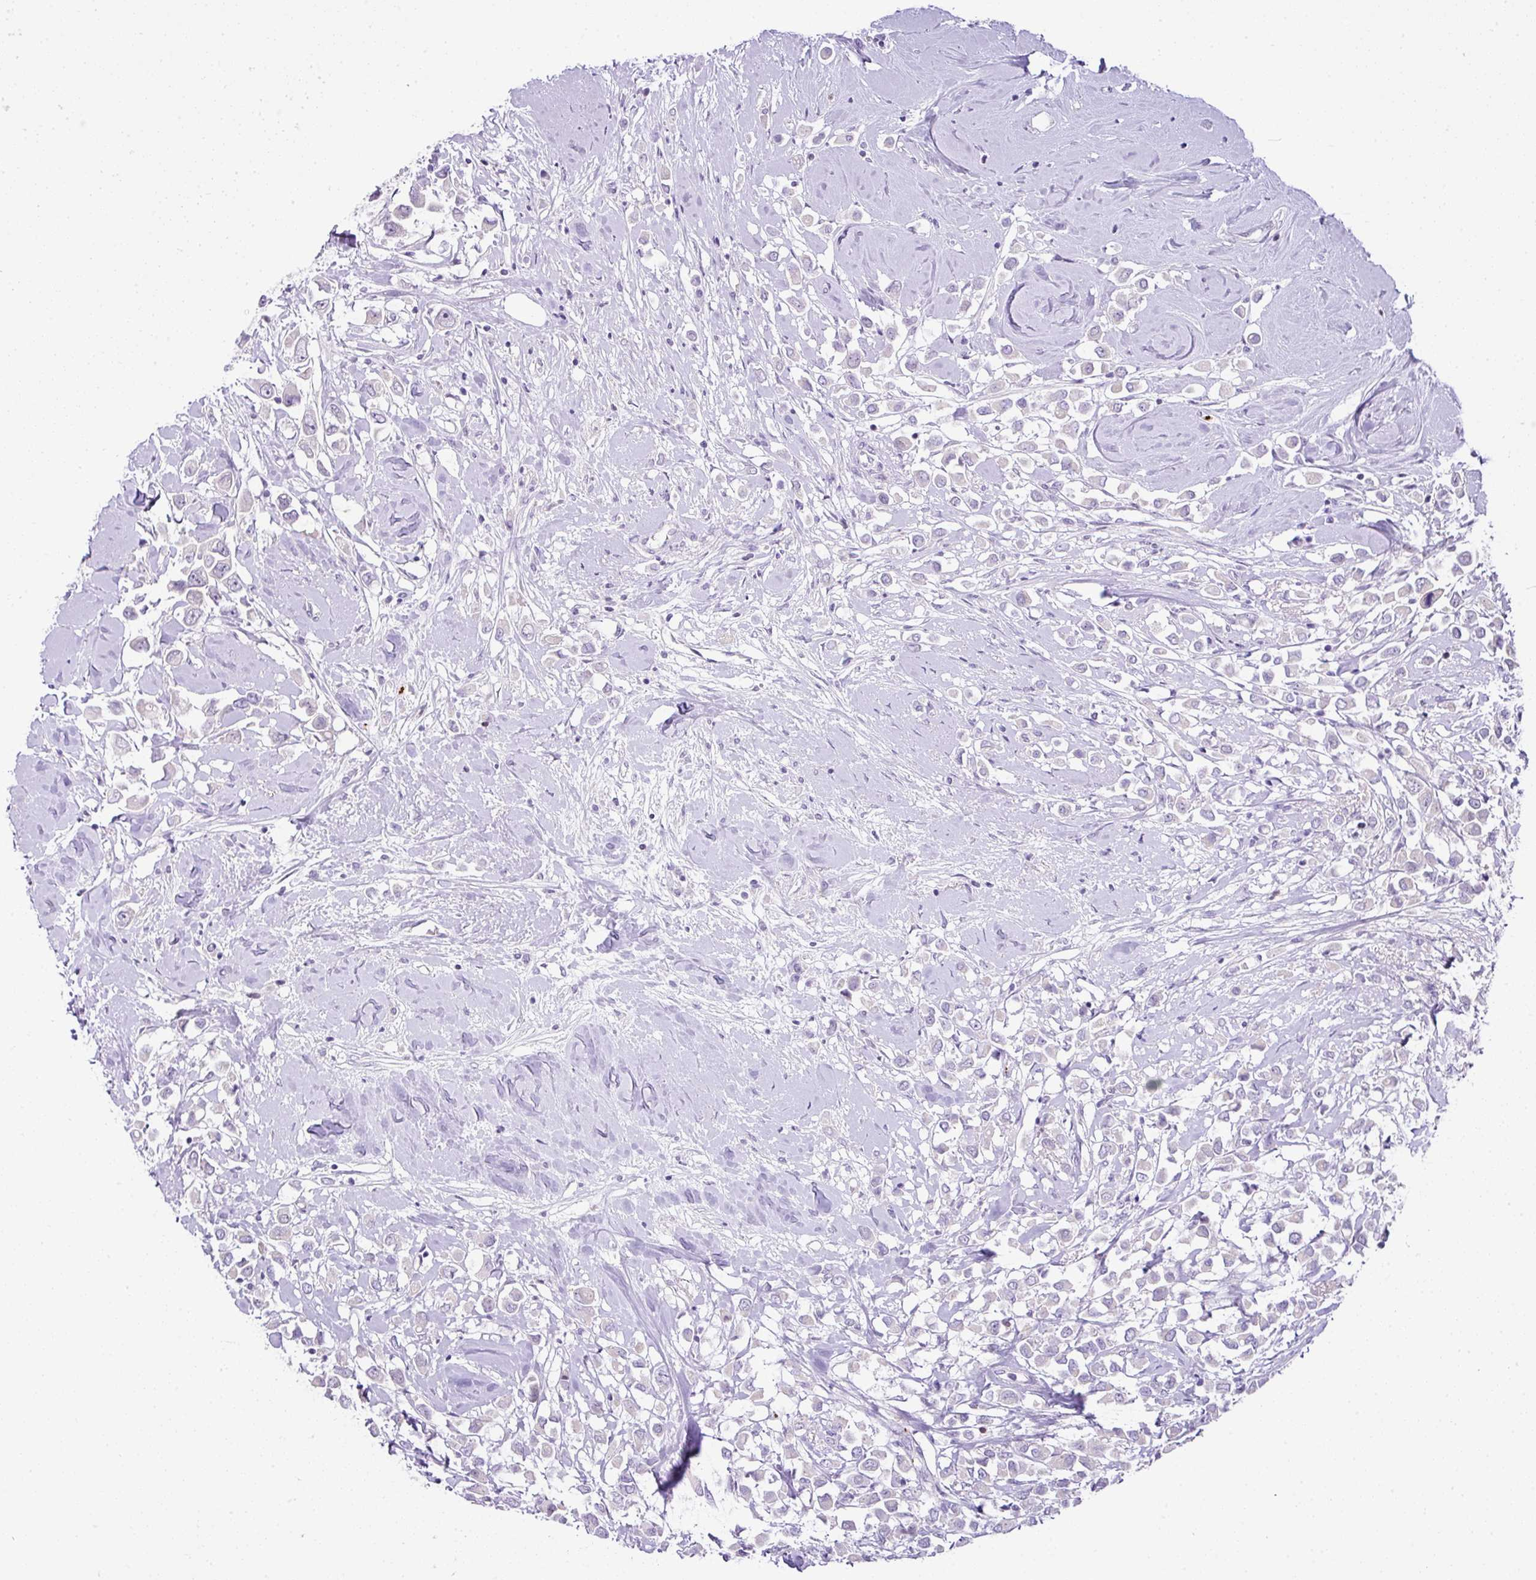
{"staining": {"intensity": "negative", "quantity": "none", "location": "none"}, "tissue": "breast cancer", "cell_type": "Tumor cells", "image_type": "cancer", "snomed": [{"axis": "morphology", "description": "Duct carcinoma"}, {"axis": "topography", "description": "Breast"}], "caption": "Tumor cells are negative for brown protein staining in breast infiltrating ductal carcinoma. (Brightfield microscopy of DAB (3,3'-diaminobenzidine) IHC at high magnification).", "gene": "CMTM5", "patient": {"sex": "female", "age": 61}}